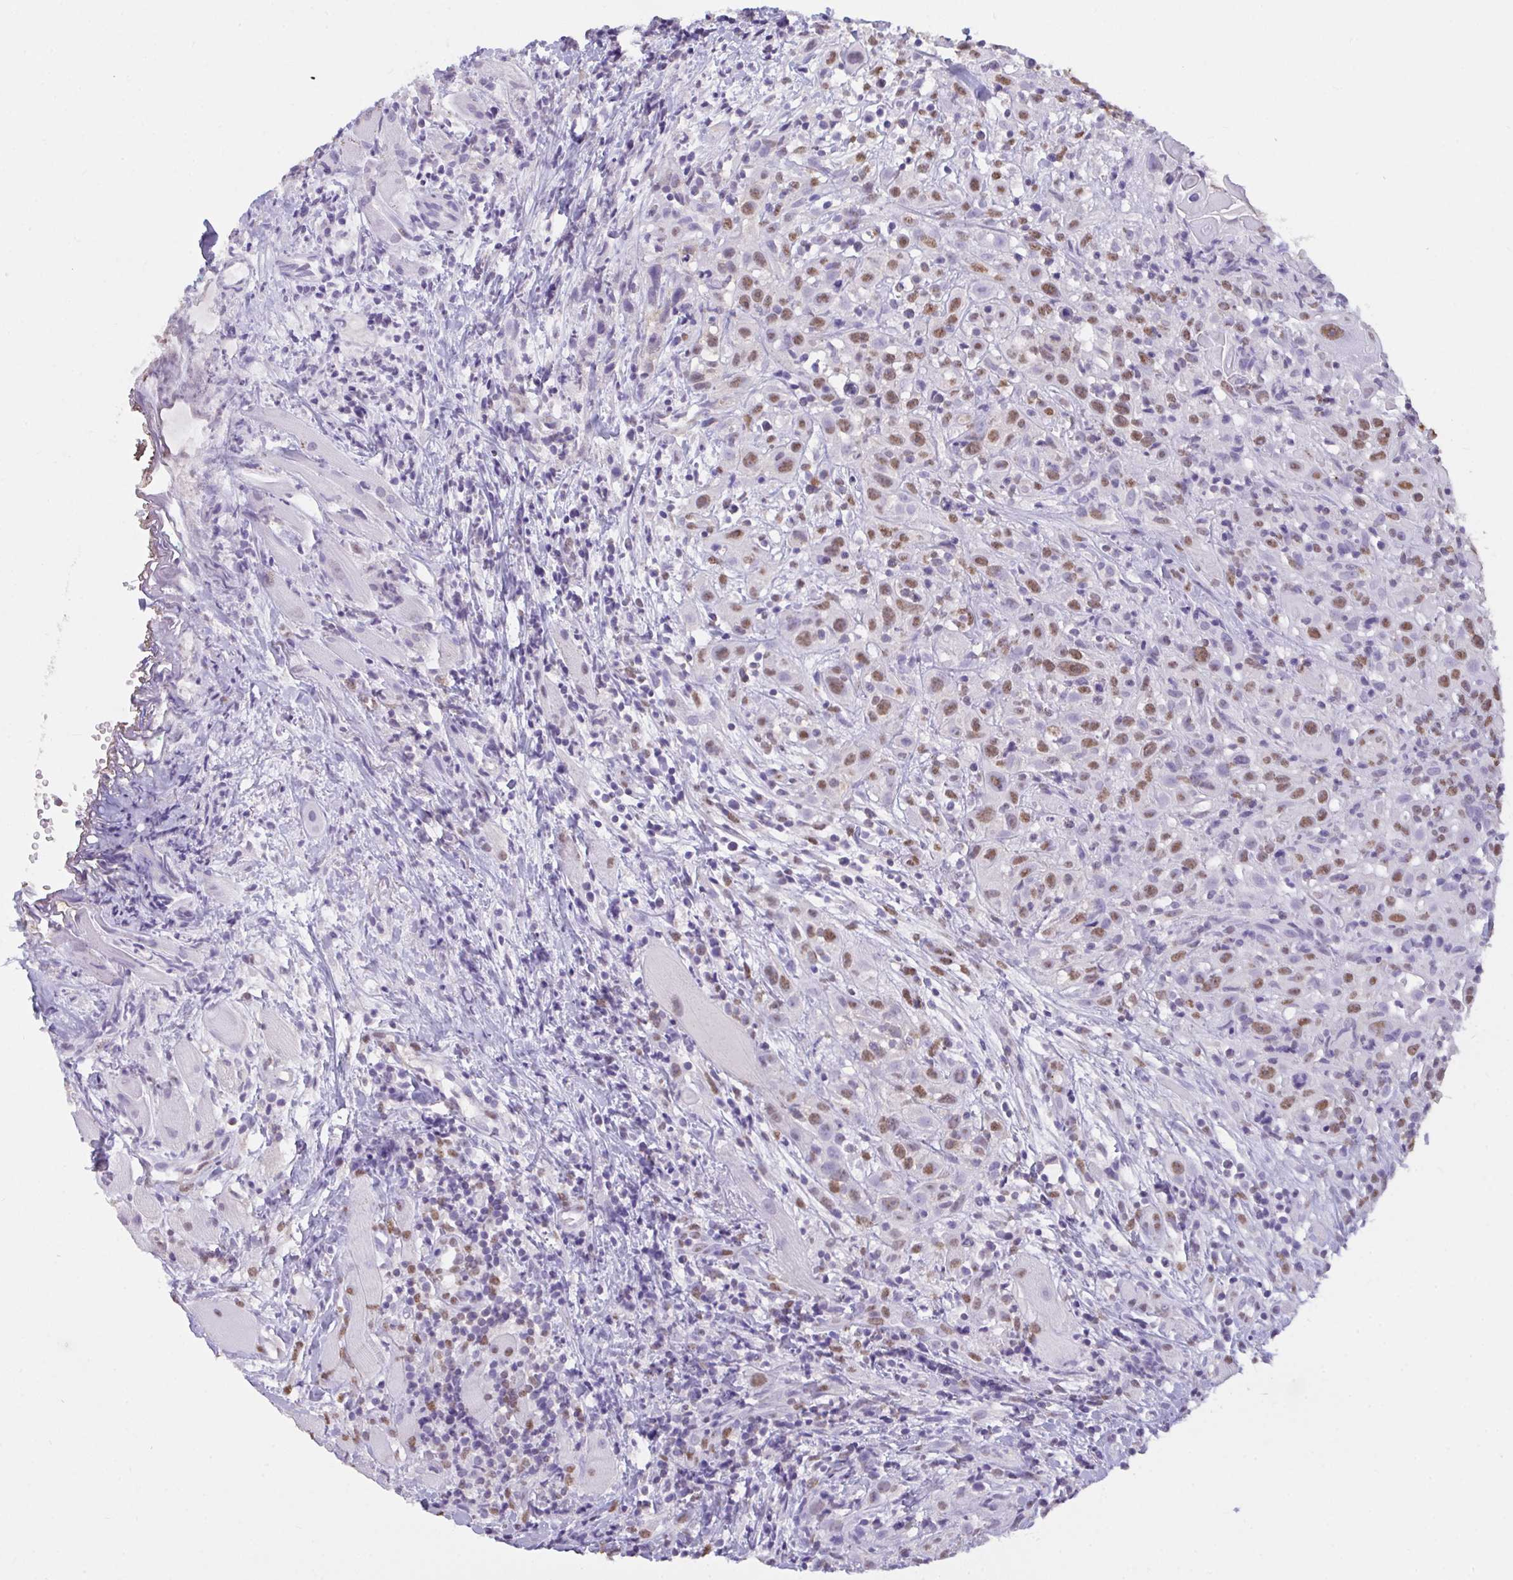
{"staining": {"intensity": "moderate", "quantity": ">75%", "location": "nuclear"}, "tissue": "head and neck cancer", "cell_type": "Tumor cells", "image_type": "cancer", "snomed": [{"axis": "morphology", "description": "Squamous cell carcinoma, NOS"}, {"axis": "topography", "description": "Head-Neck"}], "caption": "A brown stain labels moderate nuclear positivity of a protein in head and neck cancer (squamous cell carcinoma) tumor cells.", "gene": "SEMA6B", "patient": {"sex": "female", "age": 95}}